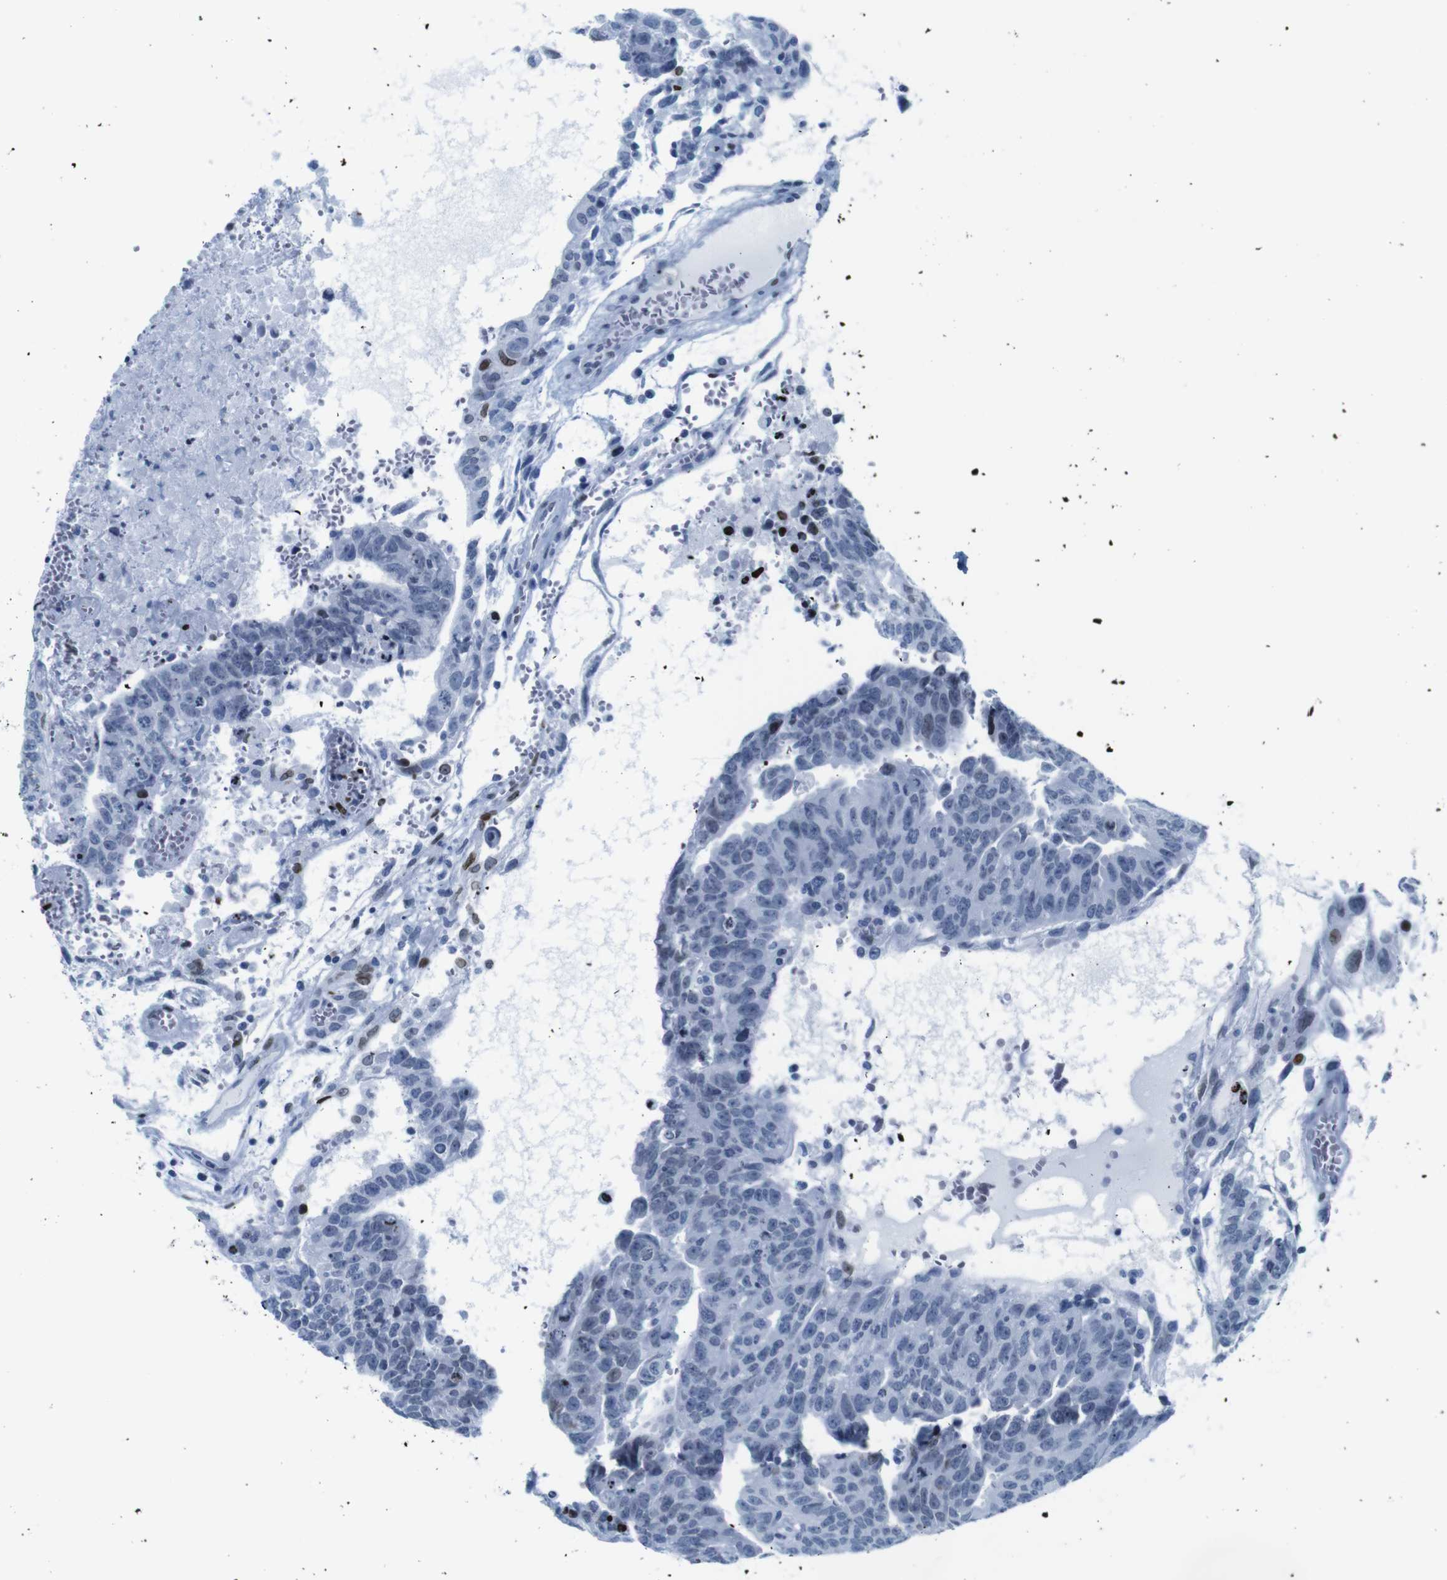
{"staining": {"intensity": "negative", "quantity": "none", "location": "none"}, "tissue": "testis cancer", "cell_type": "Tumor cells", "image_type": "cancer", "snomed": [{"axis": "morphology", "description": "Seminoma, NOS"}, {"axis": "morphology", "description": "Carcinoma, Embryonal, NOS"}, {"axis": "topography", "description": "Testis"}], "caption": "Testis cancer (embryonal carcinoma) was stained to show a protein in brown. There is no significant staining in tumor cells.", "gene": "NPIPB15", "patient": {"sex": "male", "age": 52}}